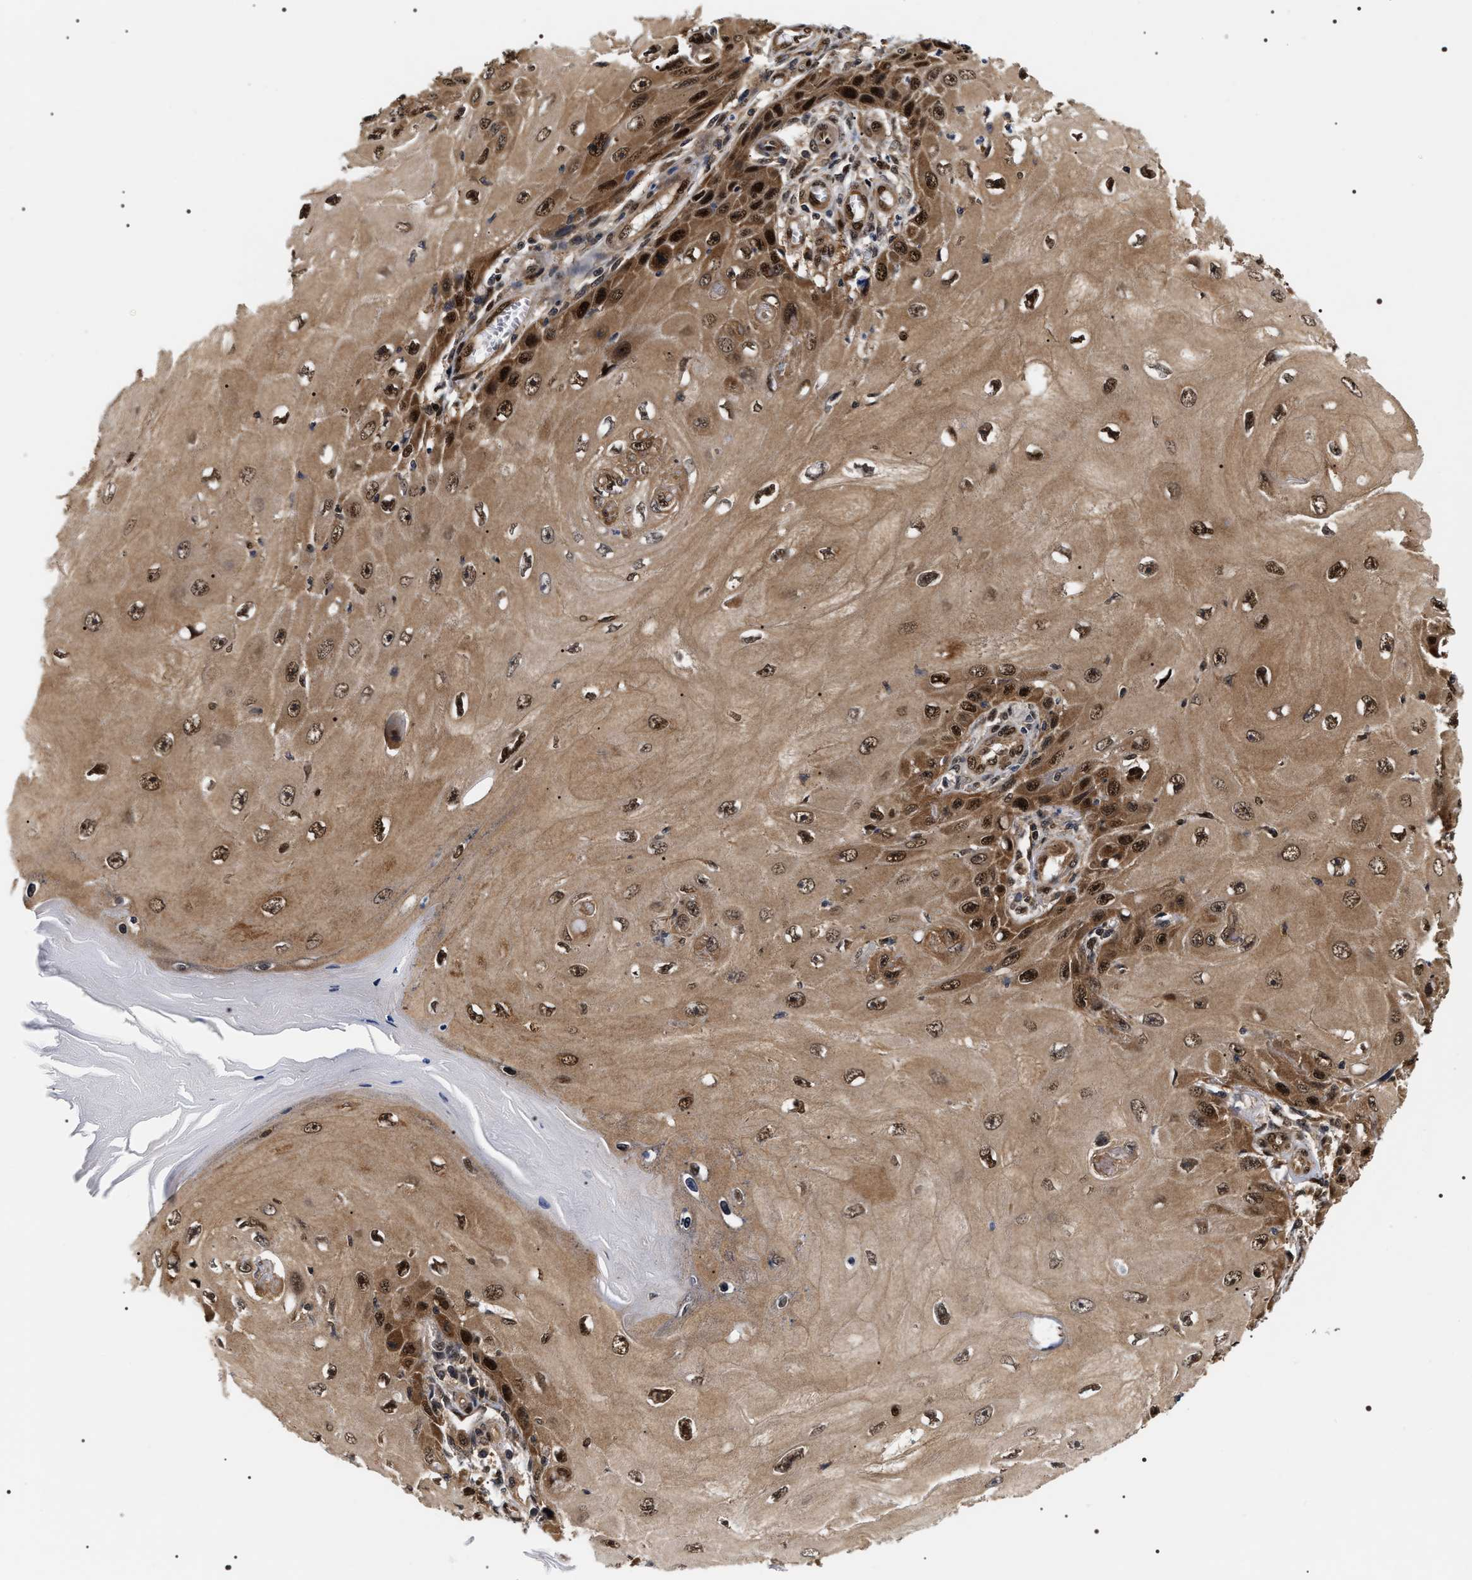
{"staining": {"intensity": "strong", "quantity": ">75%", "location": "cytoplasmic/membranous,nuclear"}, "tissue": "skin cancer", "cell_type": "Tumor cells", "image_type": "cancer", "snomed": [{"axis": "morphology", "description": "Squamous cell carcinoma, NOS"}, {"axis": "topography", "description": "Skin"}], "caption": "Human squamous cell carcinoma (skin) stained with a brown dye shows strong cytoplasmic/membranous and nuclear positive expression in approximately >75% of tumor cells.", "gene": "BAG6", "patient": {"sex": "female", "age": 73}}